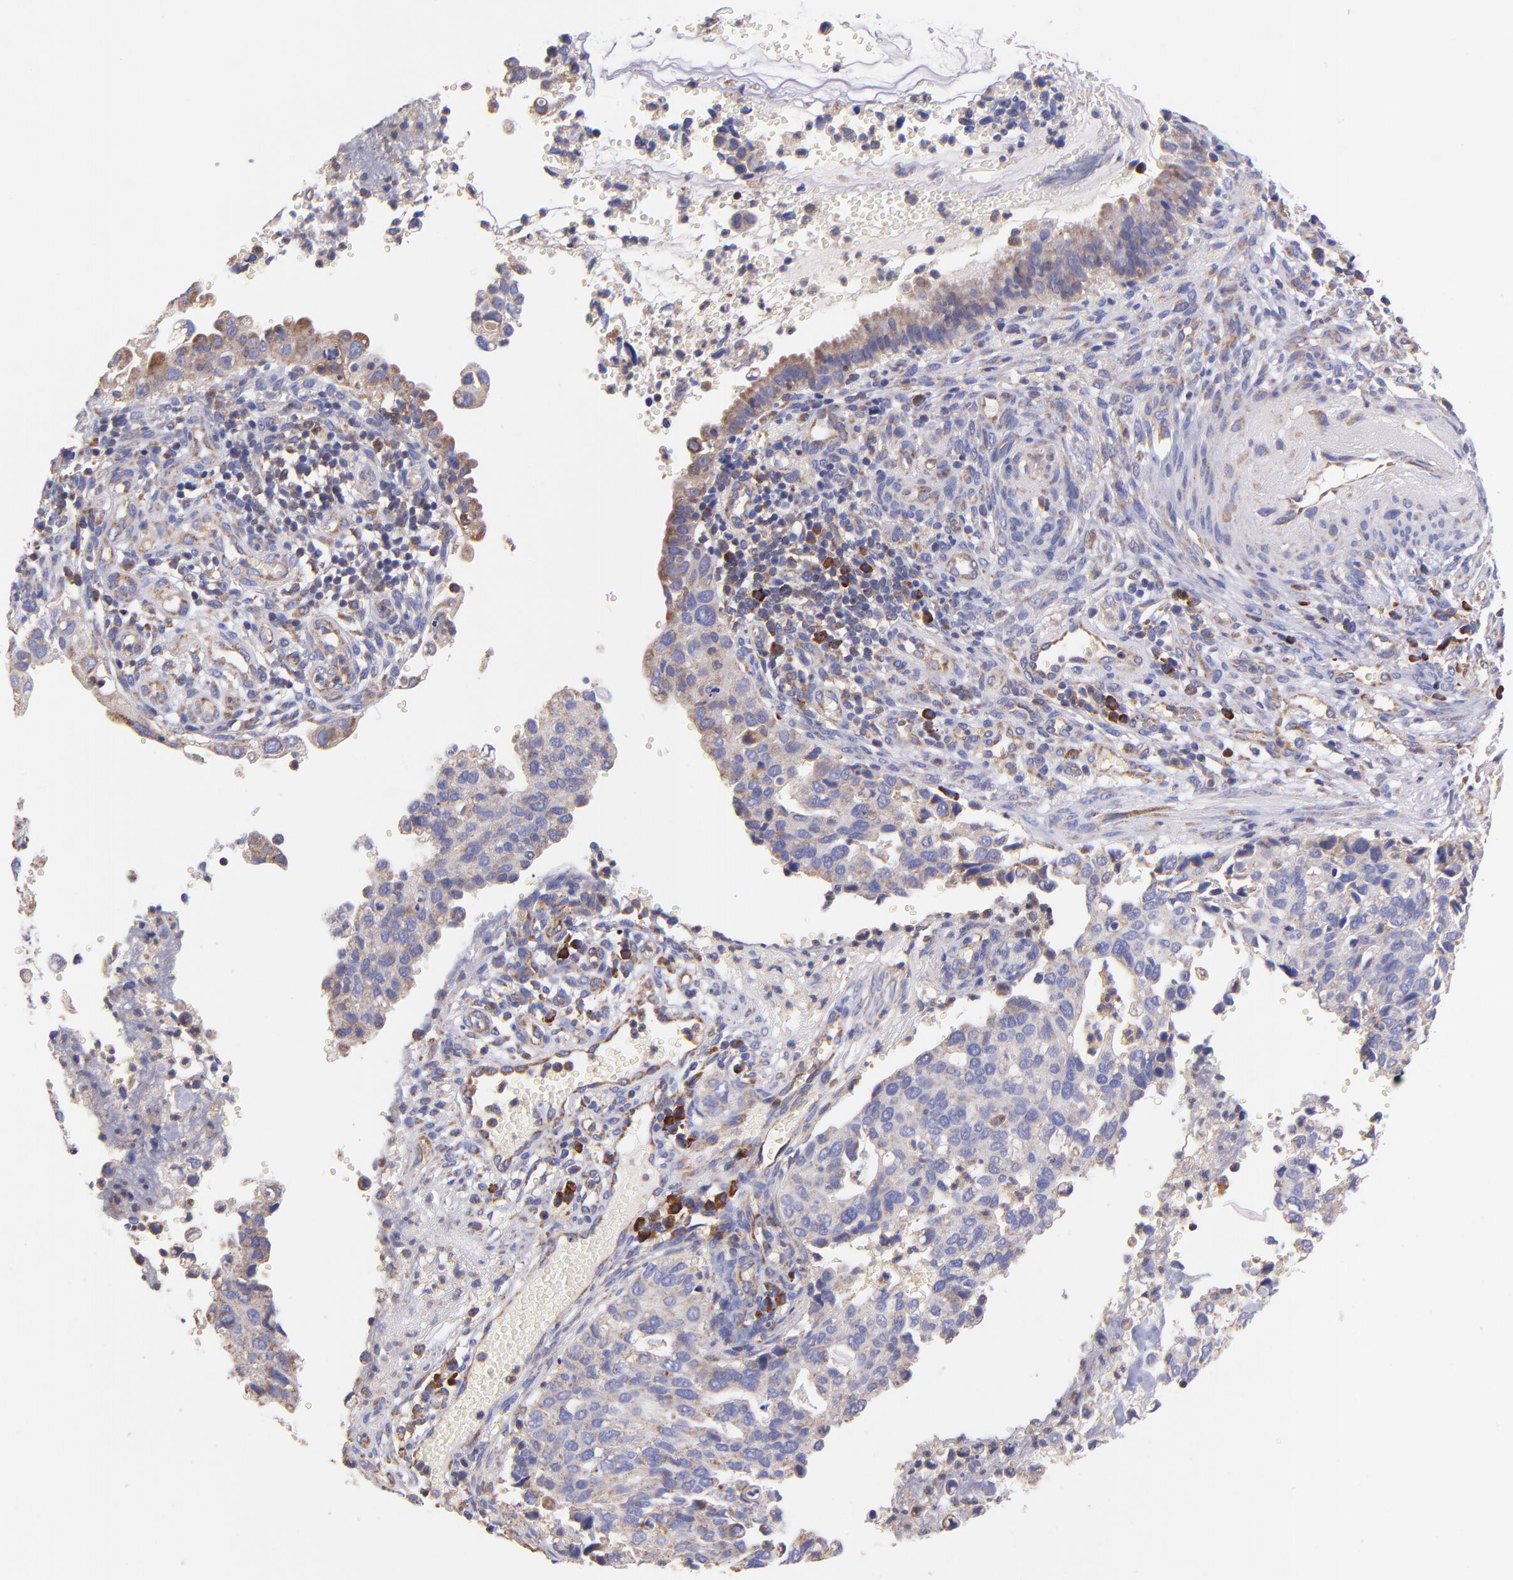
{"staining": {"intensity": "negative", "quantity": "none", "location": "none"}, "tissue": "cervical cancer", "cell_type": "Tumor cells", "image_type": "cancer", "snomed": [{"axis": "morphology", "description": "Normal tissue, NOS"}, {"axis": "morphology", "description": "Squamous cell carcinoma, NOS"}, {"axis": "topography", "description": "Cervix"}], "caption": "A micrograph of cervical cancer stained for a protein reveals no brown staining in tumor cells.", "gene": "PREX1", "patient": {"sex": "female", "age": 45}}